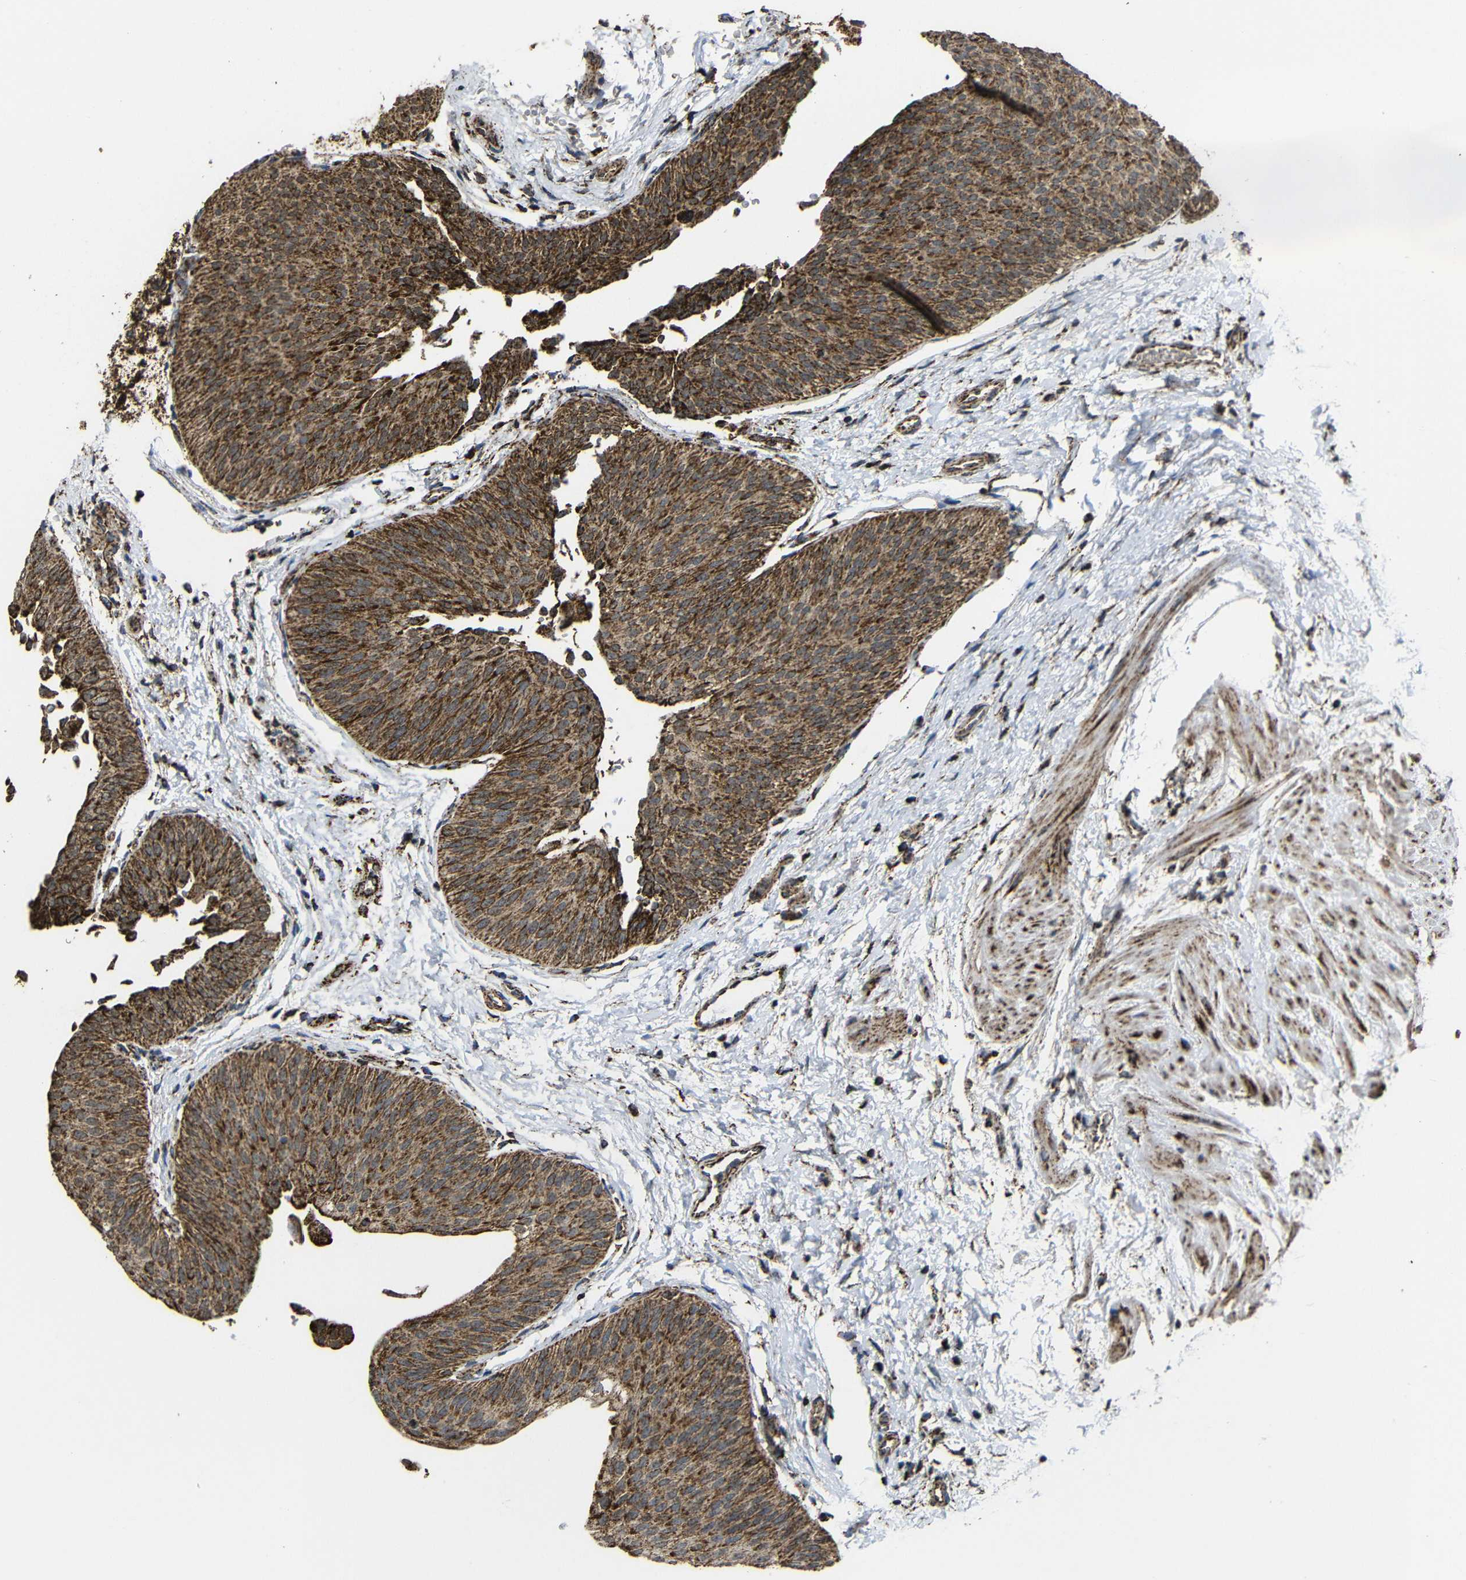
{"staining": {"intensity": "strong", "quantity": ">75%", "location": "cytoplasmic/membranous"}, "tissue": "urothelial cancer", "cell_type": "Tumor cells", "image_type": "cancer", "snomed": [{"axis": "morphology", "description": "Urothelial carcinoma, Low grade"}, {"axis": "topography", "description": "Urinary bladder"}], "caption": "Low-grade urothelial carcinoma tissue displays strong cytoplasmic/membranous positivity in about >75% of tumor cells, visualized by immunohistochemistry. The staining was performed using DAB (3,3'-diaminobenzidine) to visualize the protein expression in brown, while the nuclei were stained in blue with hematoxylin (Magnification: 20x).", "gene": "ATP5F1A", "patient": {"sex": "female", "age": 60}}